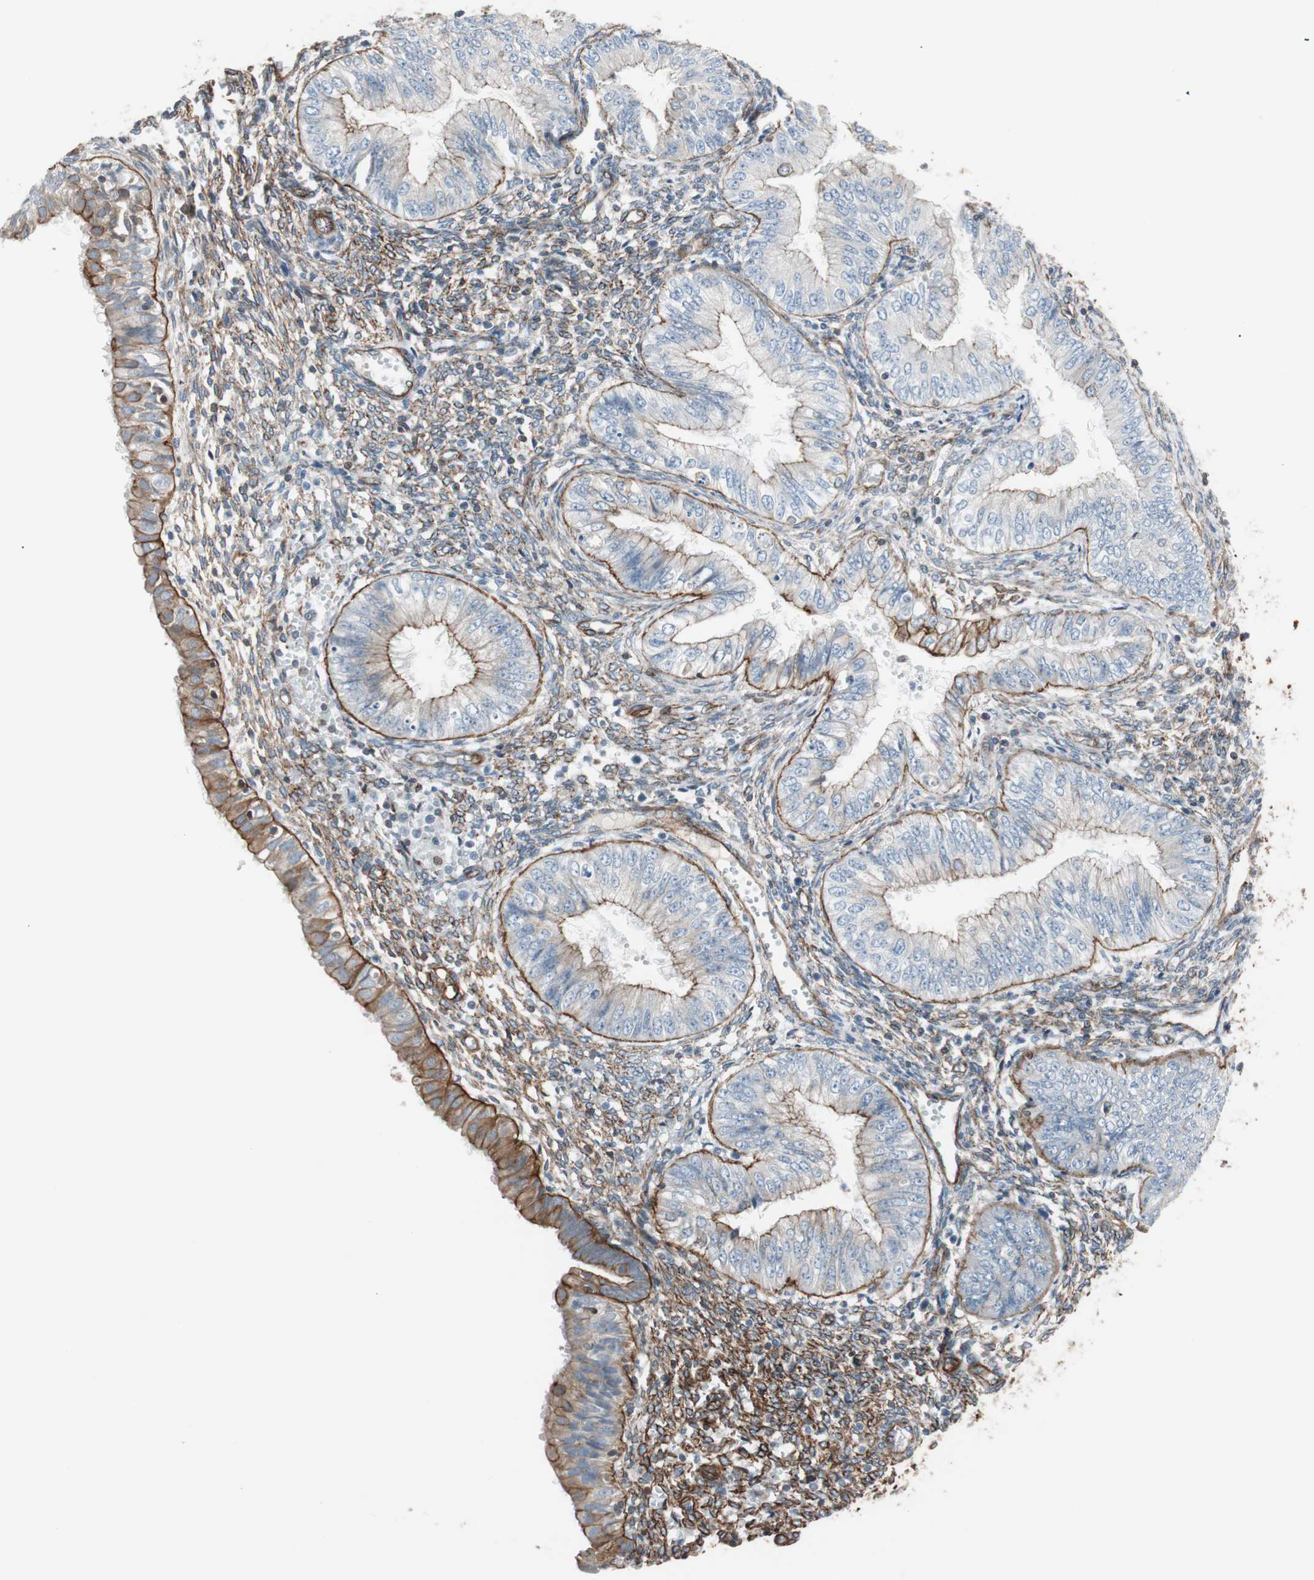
{"staining": {"intensity": "moderate", "quantity": "25%-75%", "location": "cytoplasmic/membranous"}, "tissue": "endometrial cancer", "cell_type": "Tumor cells", "image_type": "cancer", "snomed": [{"axis": "morphology", "description": "Normal tissue, NOS"}, {"axis": "morphology", "description": "Adenocarcinoma, NOS"}, {"axis": "topography", "description": "Endometrium"}], "caption": "This is an image of IHC staining of endometrial adenocarcinoma, which shows moderate positivity in the cytoplasmic/membranous of tumor cells.", "gene": "TCTA", "patient": {"sex": "female", "age": 53}}